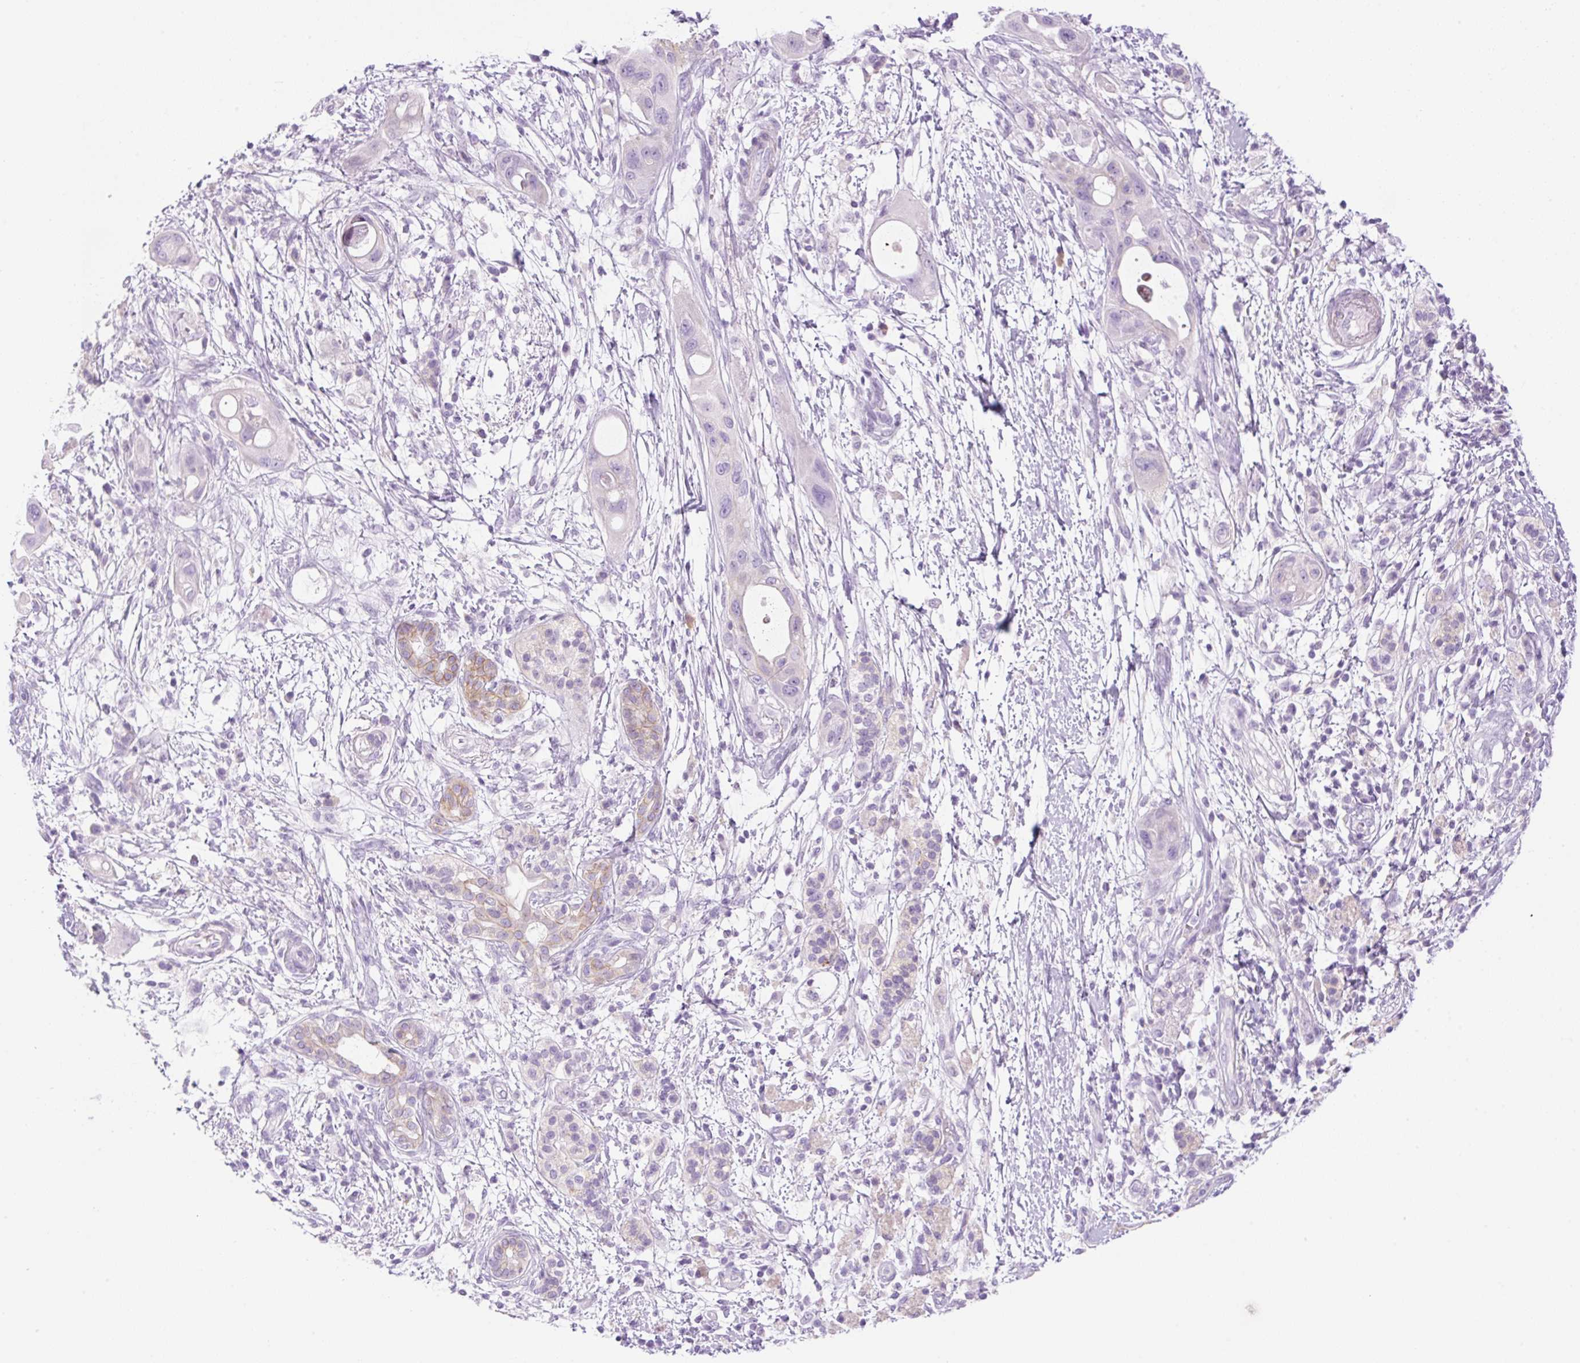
{"staining": {"intensity": "moderate", "quantity": "<25%", "location": "cytoplasmic/membranous"}, "tissue": "pancreatic cancer", "cell_type": "Tumor cells", "image_type": "cancer", "snomed": [{"axis": "morphology", "description": "Adenocarcinoma, NOS"}, {"axis": "topography", "description": "Pancreas"}], "caption": "Immunohistochemistry micrograph of neoplastic tissue: human pancreatic cancer stained using immunohistochemistry (IHC) exhibits low levels of moderate protein expression localized specifically in the cytoplasmic/membranous of tumor cells, appearing as a cytoplasmic/membranous brown color.", "gene": "PALM3", "patient": {"sex": "male", "age": 68}}